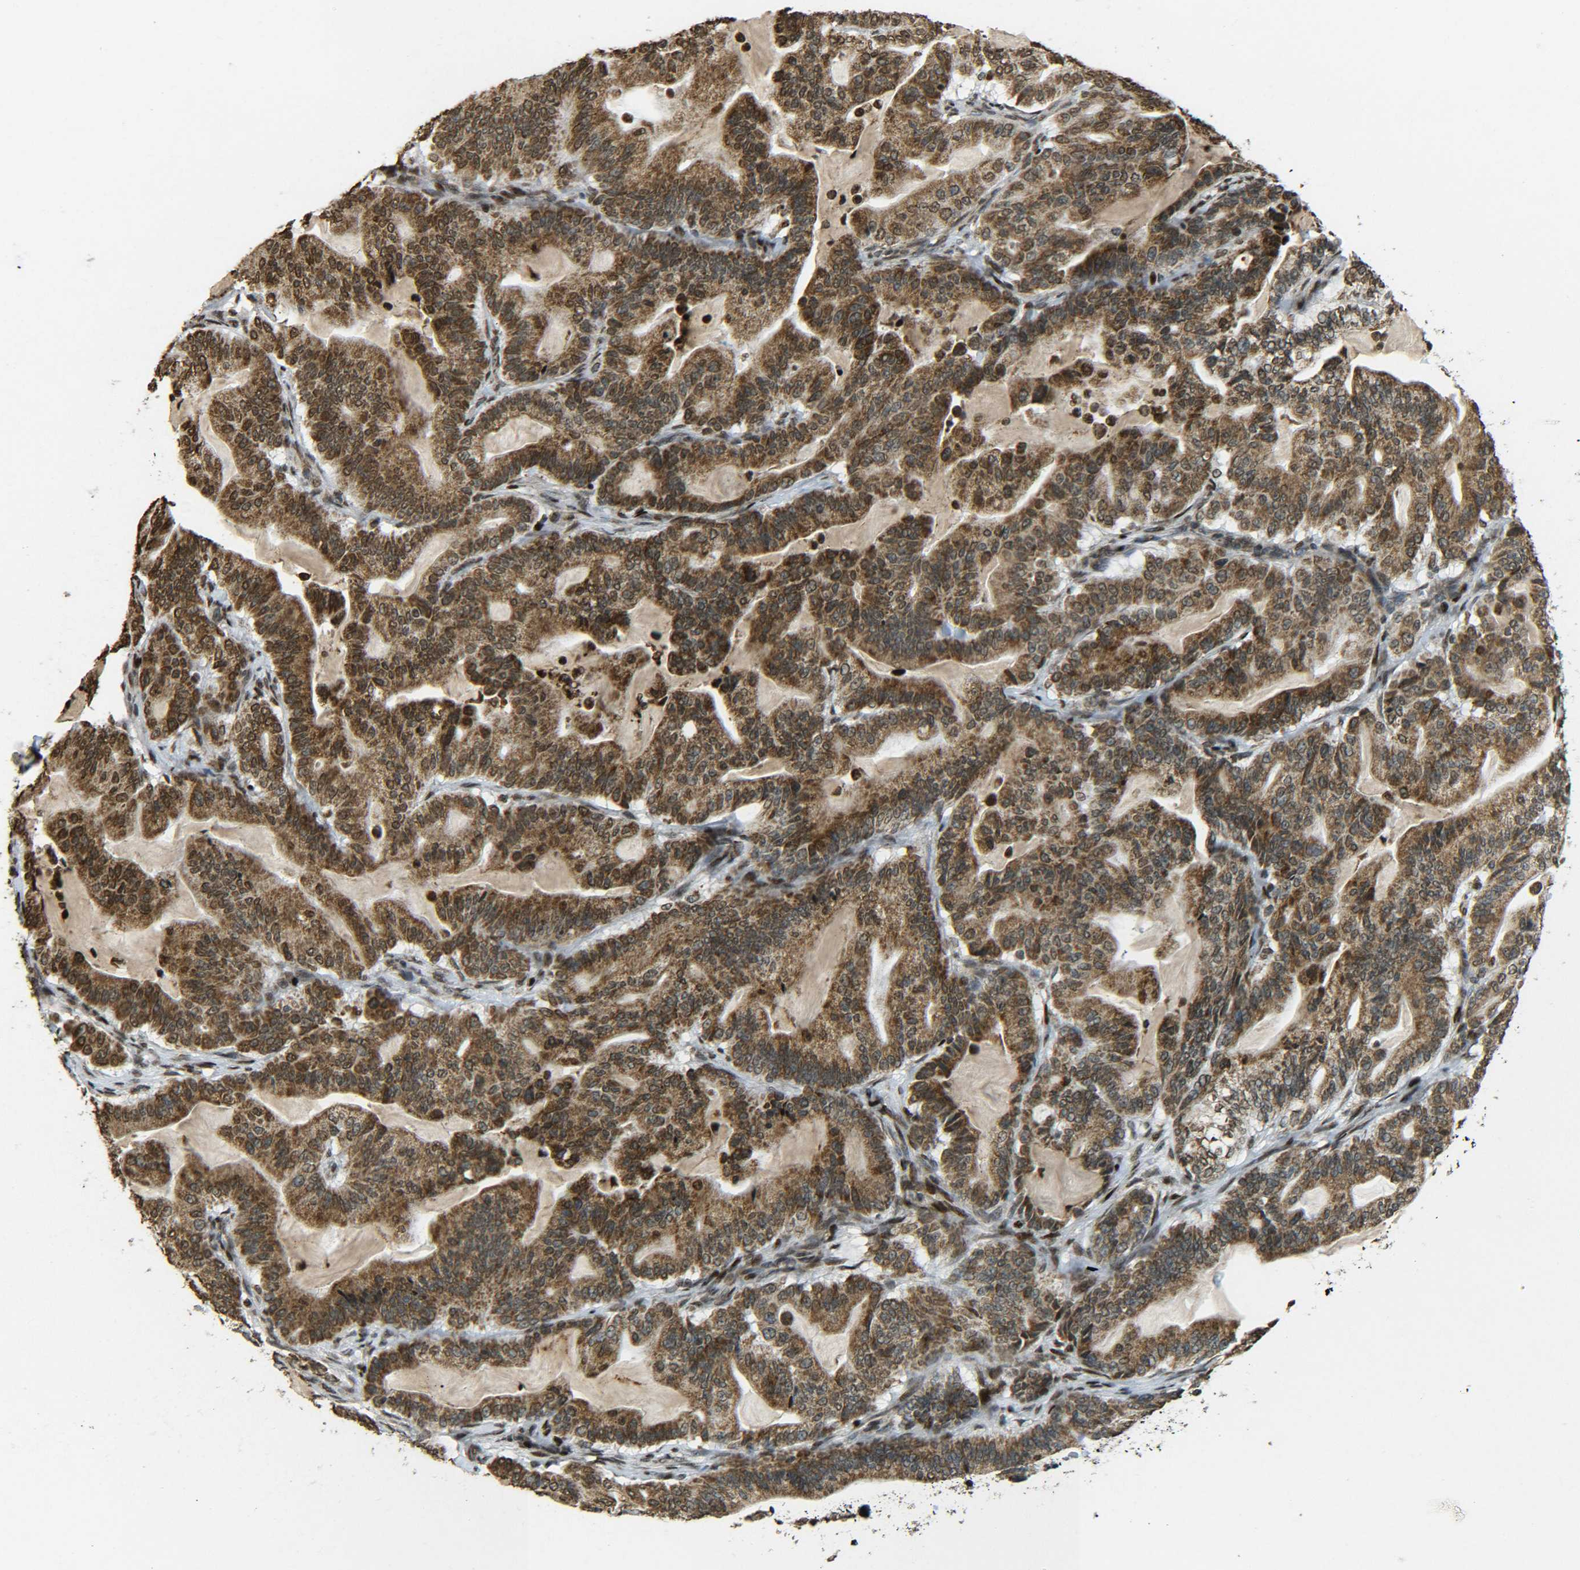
{"staining": {"intensity": "moderate", "quantity": ">75%", "location": "cytoplasmic/membranous,nuclear"}, "tissue": "pancreatic cancer", "cell_type": "Tumor cells", "image_type": "cancer", "snomed": [{"axis": "morphology", "description": "Adenocarcinoma, NOS"}, {"axis": "topography", "description": "Pancreas"}], "caption": "Immunohistochemistry (IHC) of human adenocarcinoma (pancreatic) shows medium levels of moderate cytoplasmic/membranous and nuclear expression in about >75% of tumor cells.", "gene": "NEUROG2", "patient": {"sex": "male", "age": 63}}